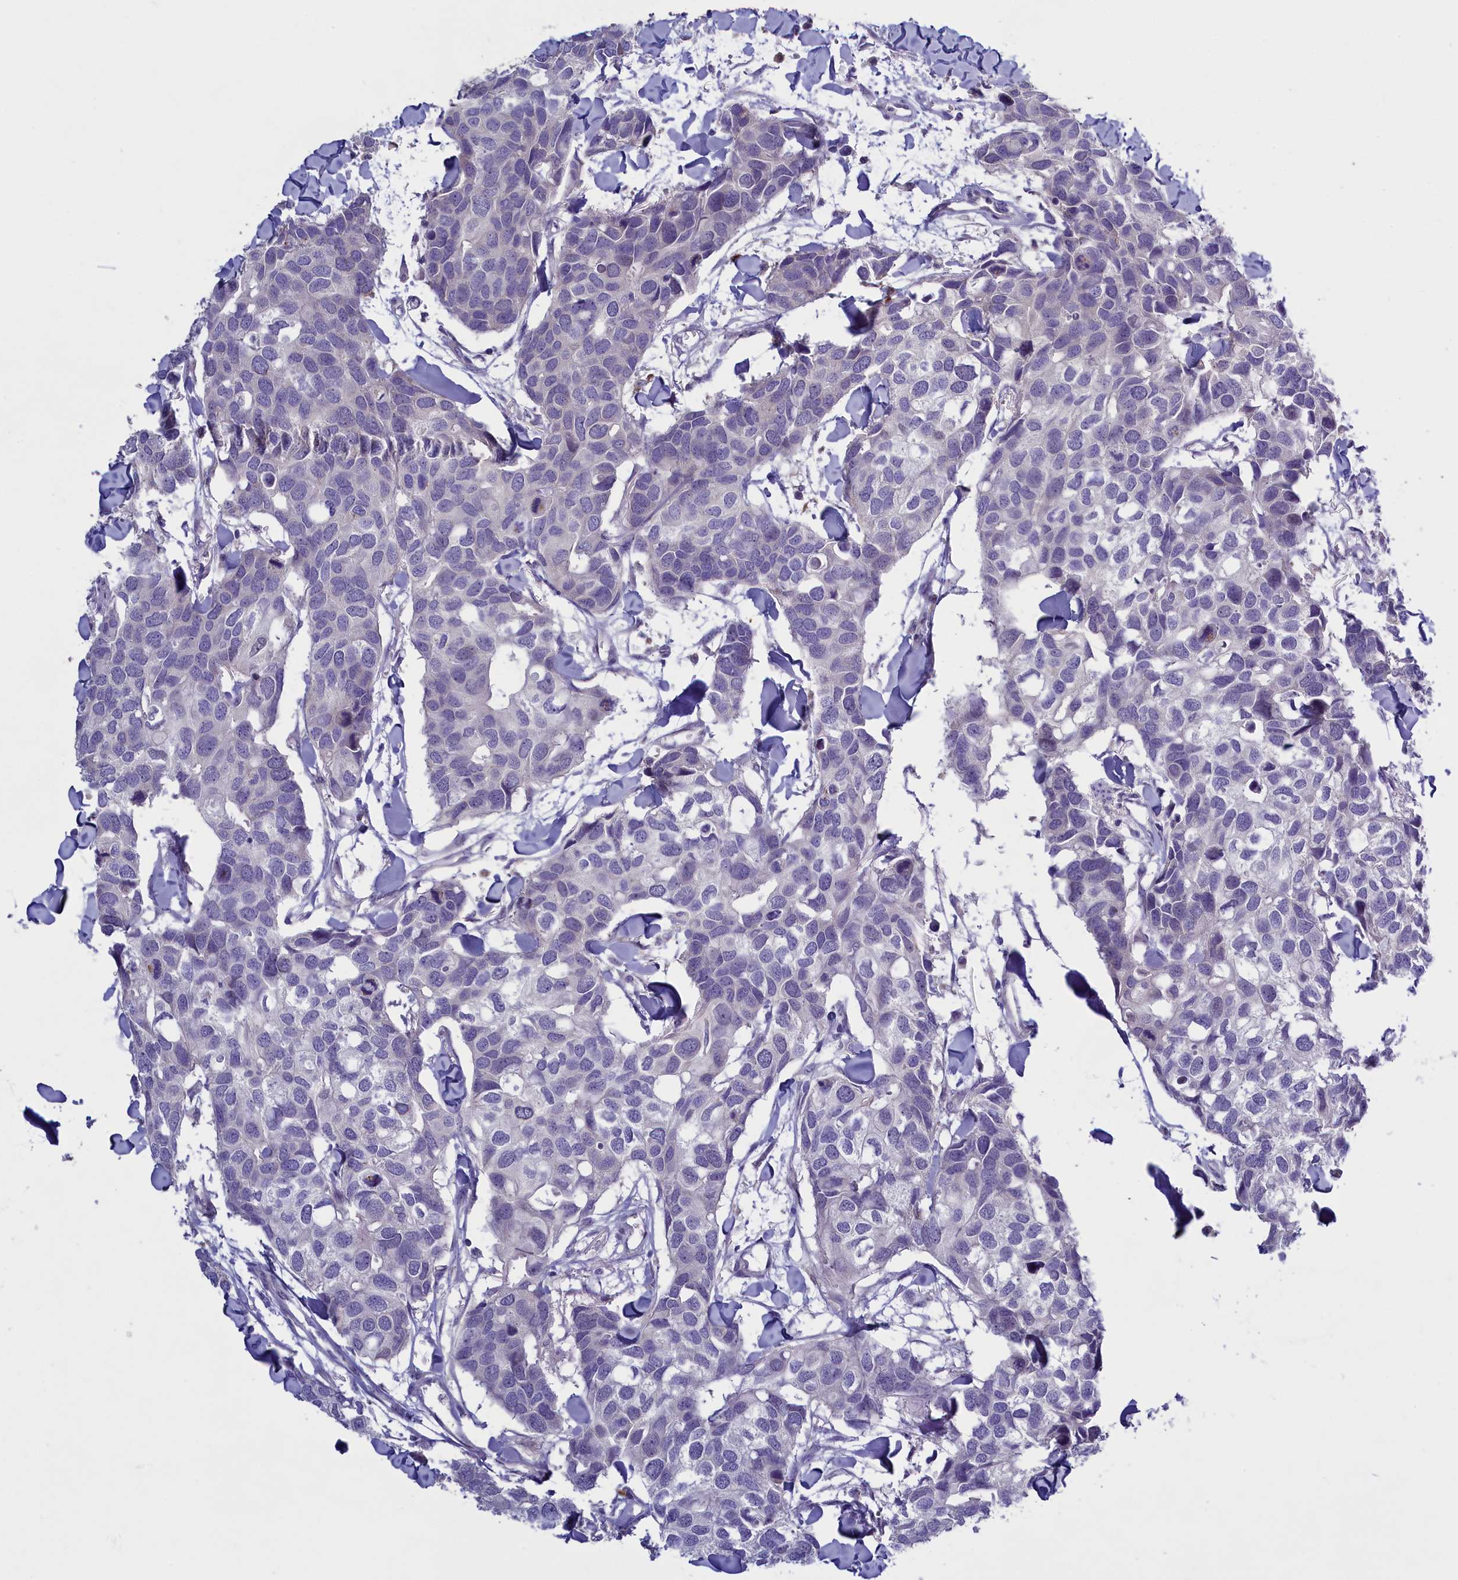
{"staining": {"intensity": "negative", "quantity": "none", "location": "none"}, "tissue": "breast cancer", "cell_type": "Tumor cells", "image_type": "cancer", "snomed": [{"axis": "morphology", "description": "Duct carcinoma"}, {"axis": "topography", "description": "Breast"}], "caption": "Immunohistochemistry image of neoplastic tissue: breast cancer stained with DAB shows no significant protein staining in tumor cells.", "gene": "ENPP6", "patient": {"sex": "female", "age": 83}}